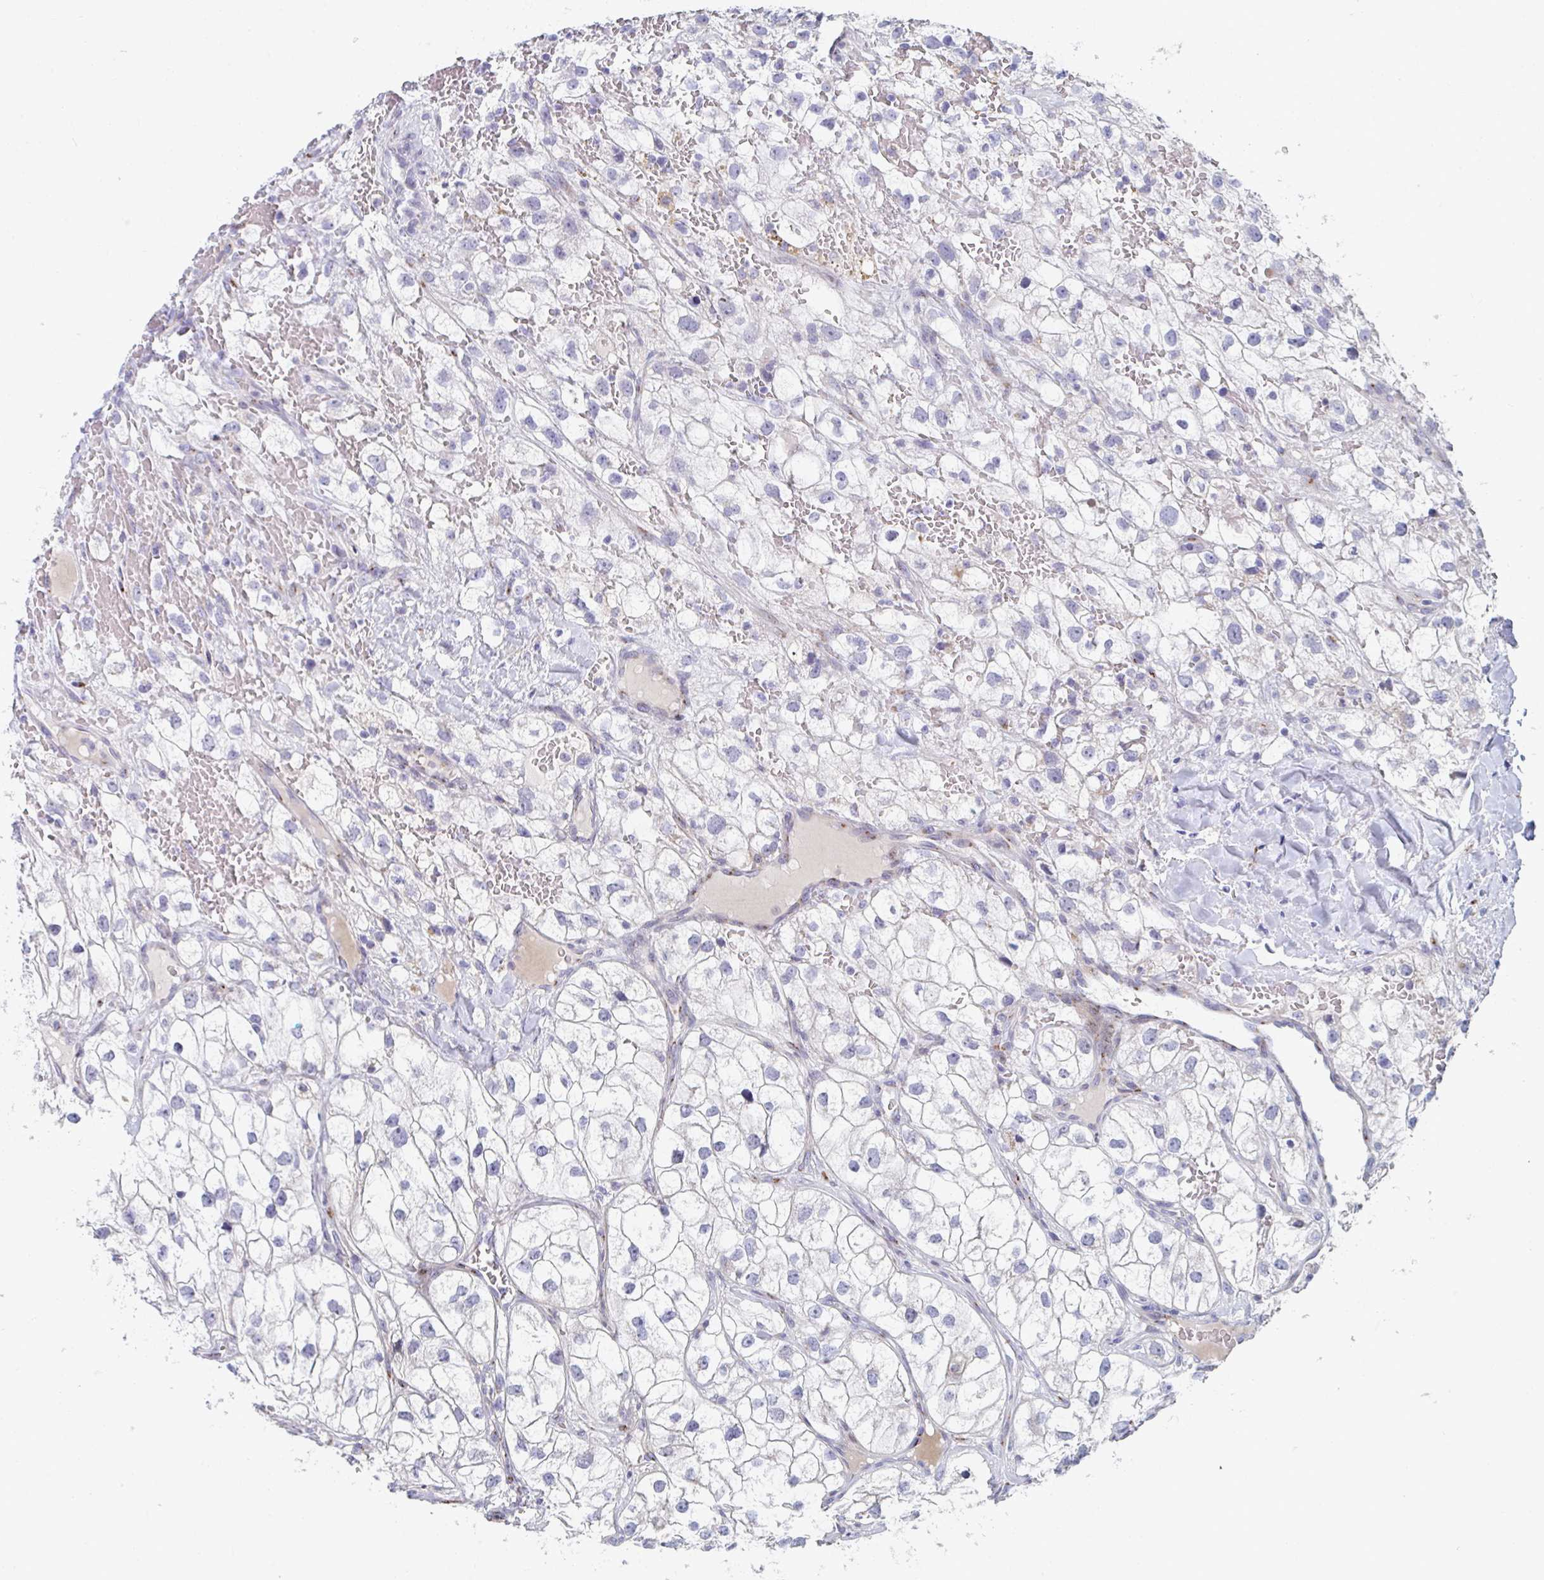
{"staining": {"intensity": "negative", "quantity": "none", "location": "none"}, "tissue": "renal cancer", "cell_type": "Tumor cells", "image_type": "cancer", "snomed": [{"axis": "morphology", "description": "Adenocarcinoma, NOS"}, {"axis": "topography", "description": "Kidney"}], "caption": "Immunohistochemistry (IHC) image of neoplastic tissue: renal adenocarcinoma stained with DAB (3,3'-diaminobenzidine) shows no significant protein staining in tumor cells.", "gene": "PSMG1", "patient": {"sex": "male", "age": 59}}